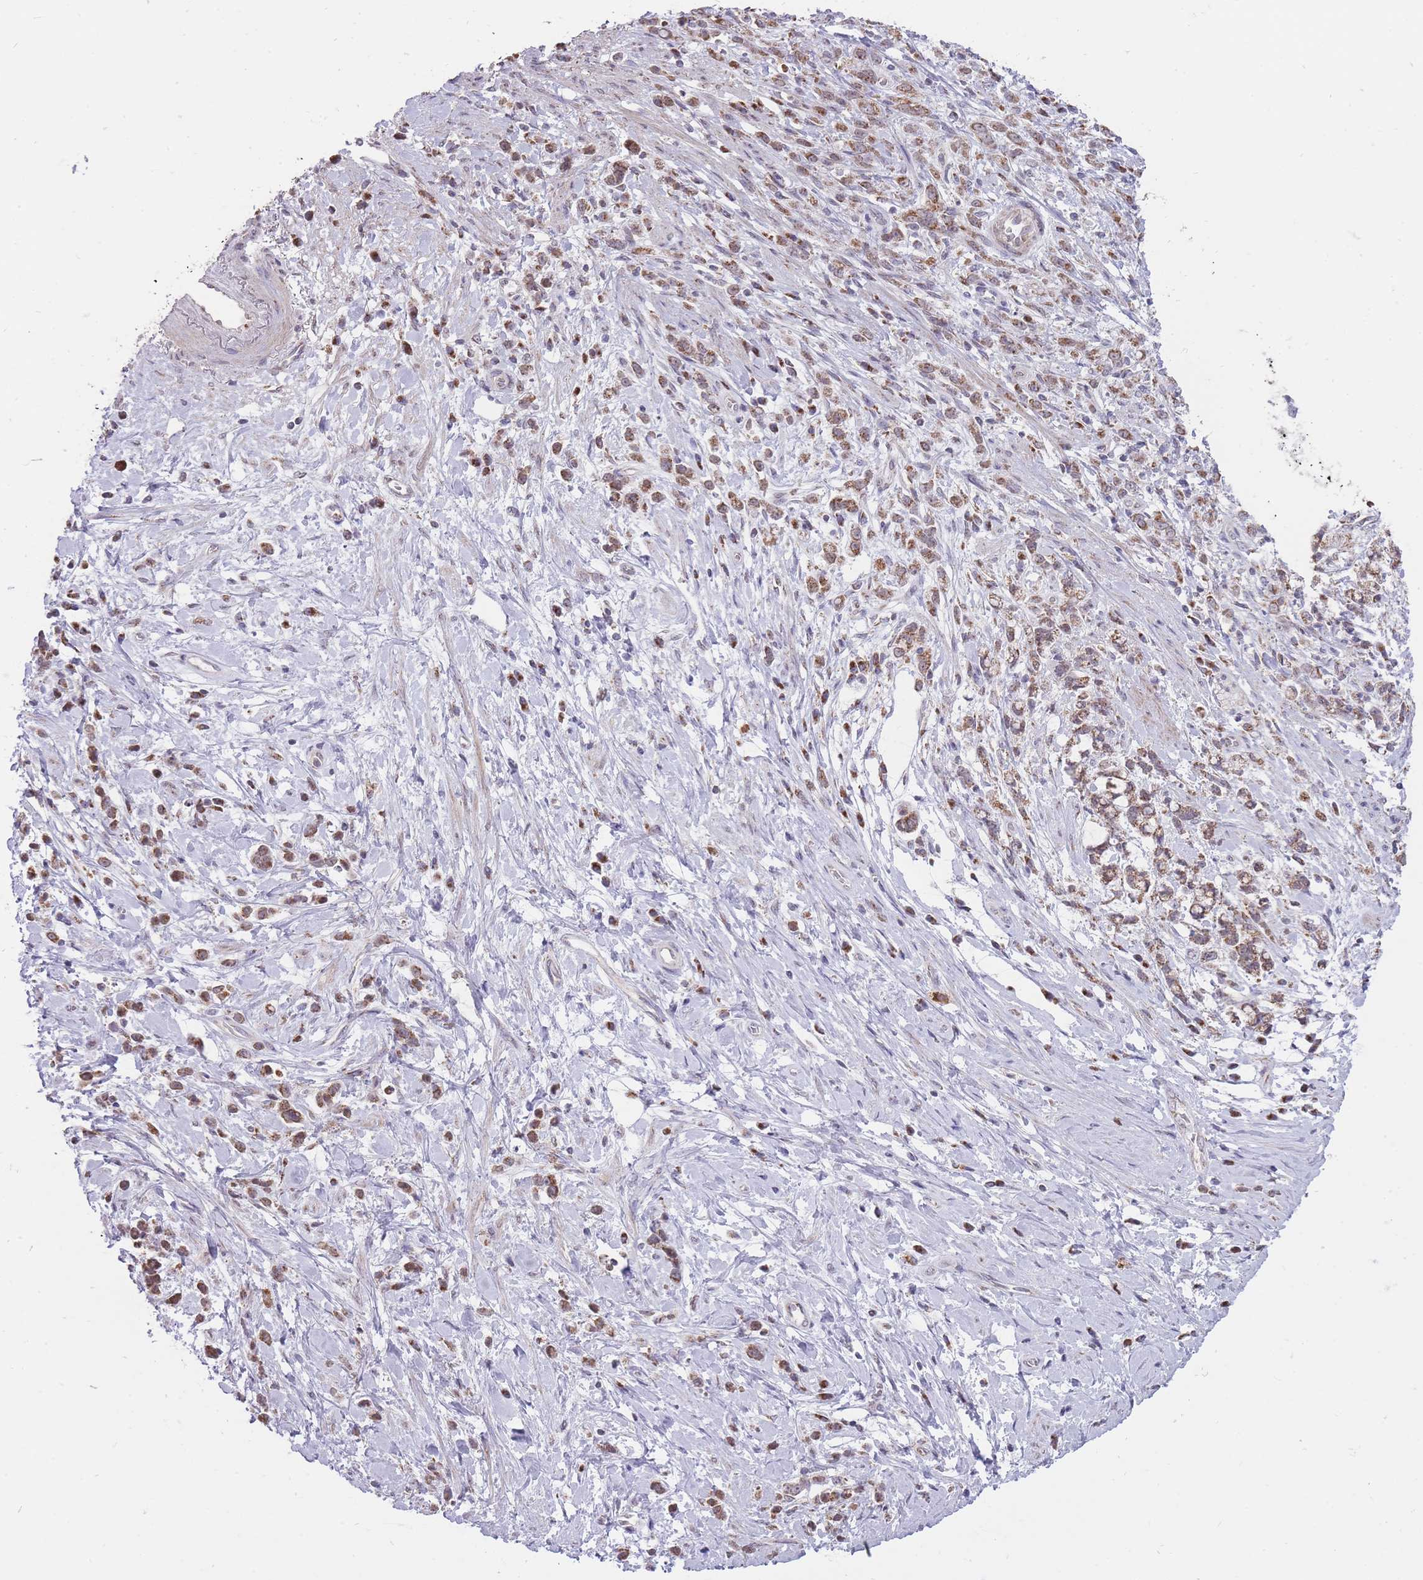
{"staining": {"intensity": "moderate", "quantity": ">75%", "location": "cytoplasmic/membranous"}, "tissue": "stomach cancer", "cell_type": "Tumor cells", "image_type": "cancer", "snomed": [{"axis": "morphology", "description": "Adenocarcinoma, NOS"}, {"axis": "topography", "description": "Stomach"}], "caption": "Immunohistochemistry of stomach cancer (adenocarcinoma) reveals medium levels of moderate cytoplasmic/membranous expression in approximately >75% of tumor cells. (Brightfield microscopy of DAB IHC at high magnification).", "gene": "NELL1", "patient": {"sex": "female", "age": 60}}